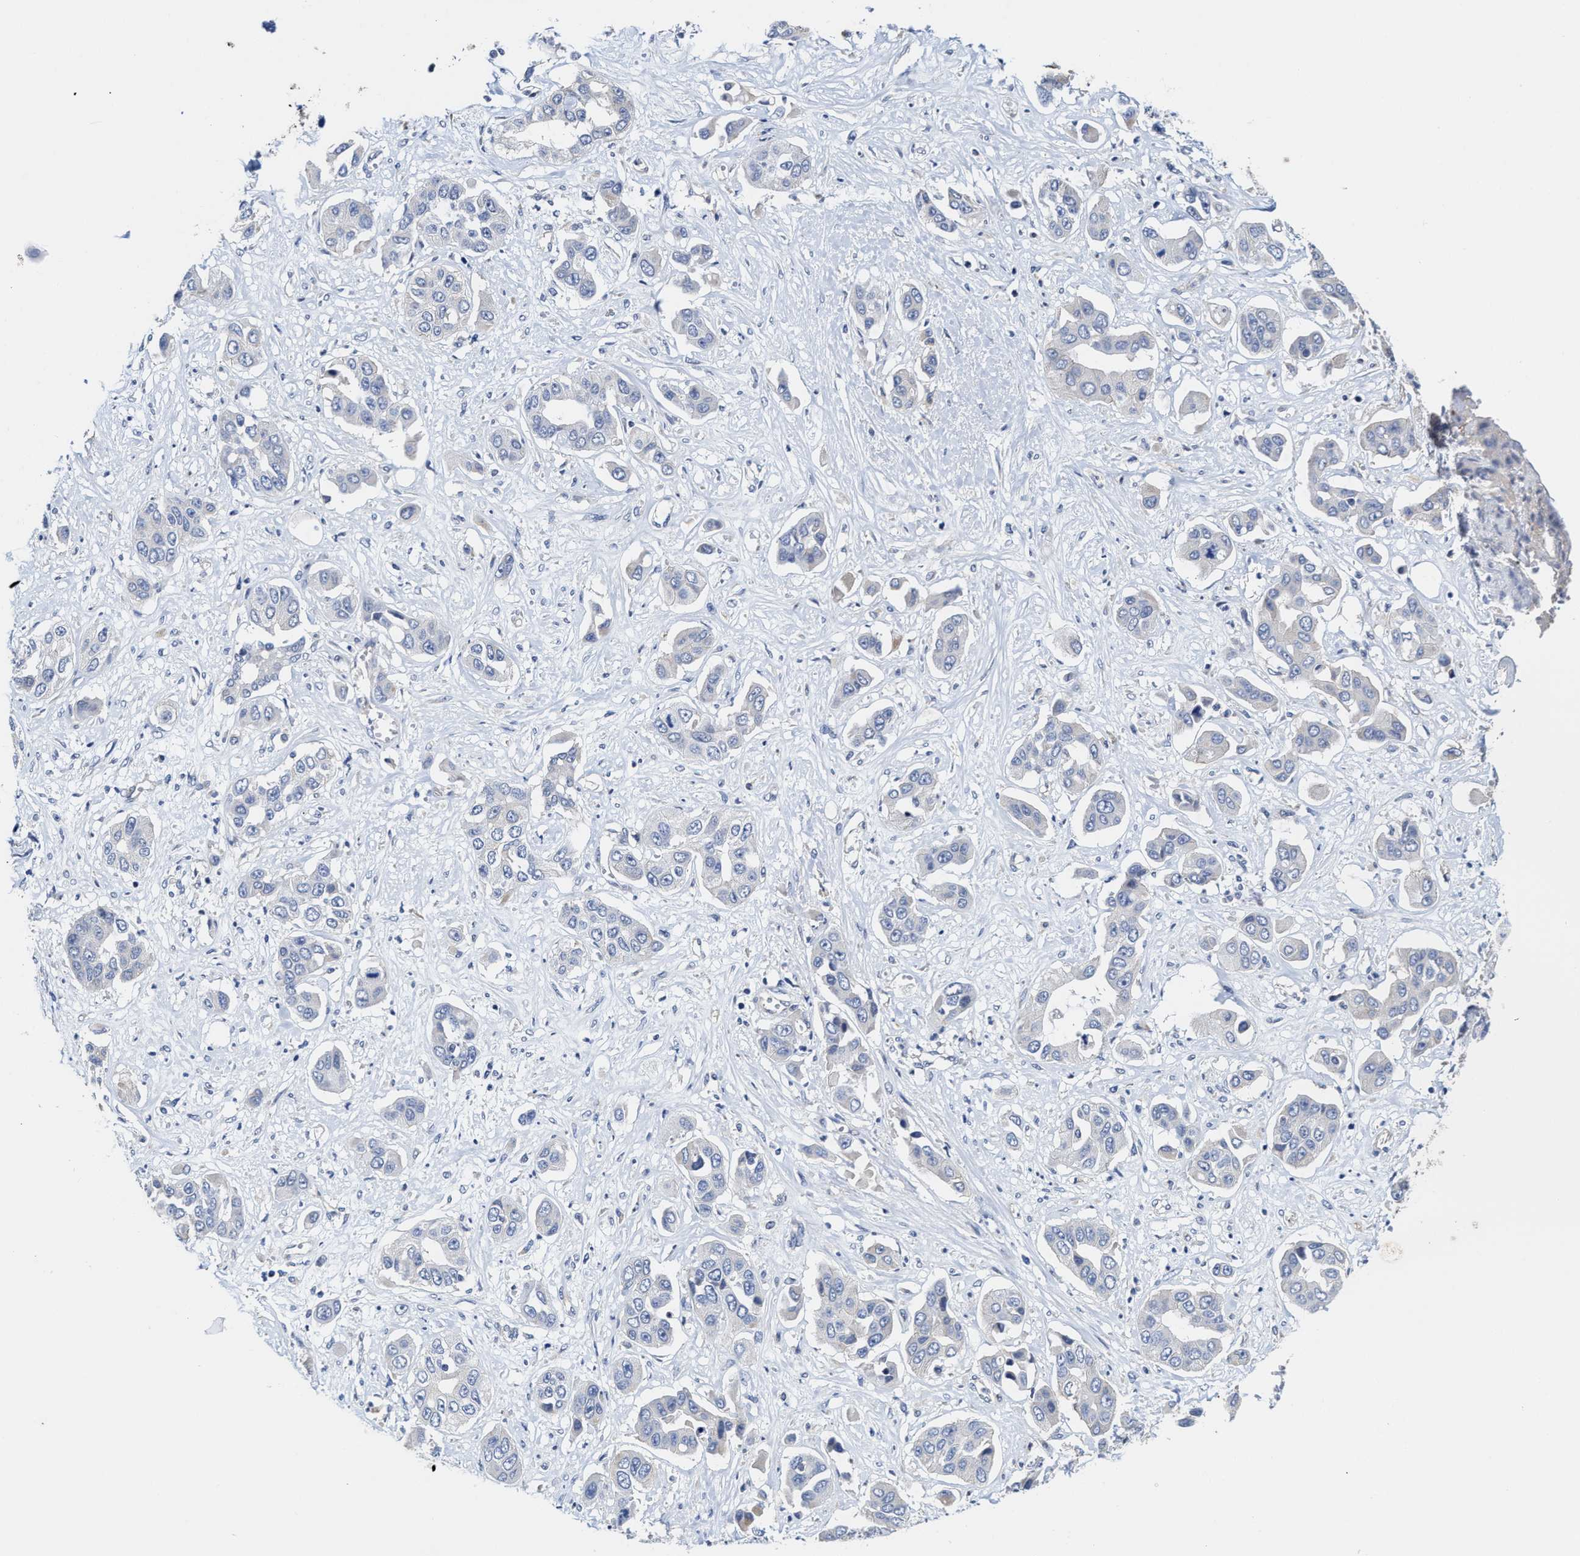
{"staining": {"intensity": "negative", "quantity": "none", "location": "none"}, "tissue": "liver cancer", "cell_type": "Tumor cells", "image_type": "cancer", "snomed": [{"axis": "morphology", "description": "Cholangiocarcinoma"}, {"axis": "topography", "description": "Liver"}], "caption": "An immunohistochemistry photomicrograph of liver cancer is shown. There is no staining in tumor cells of liver cancer.", "gene": "TRAF6", "patient": {"sex": "female", "age": 52}}